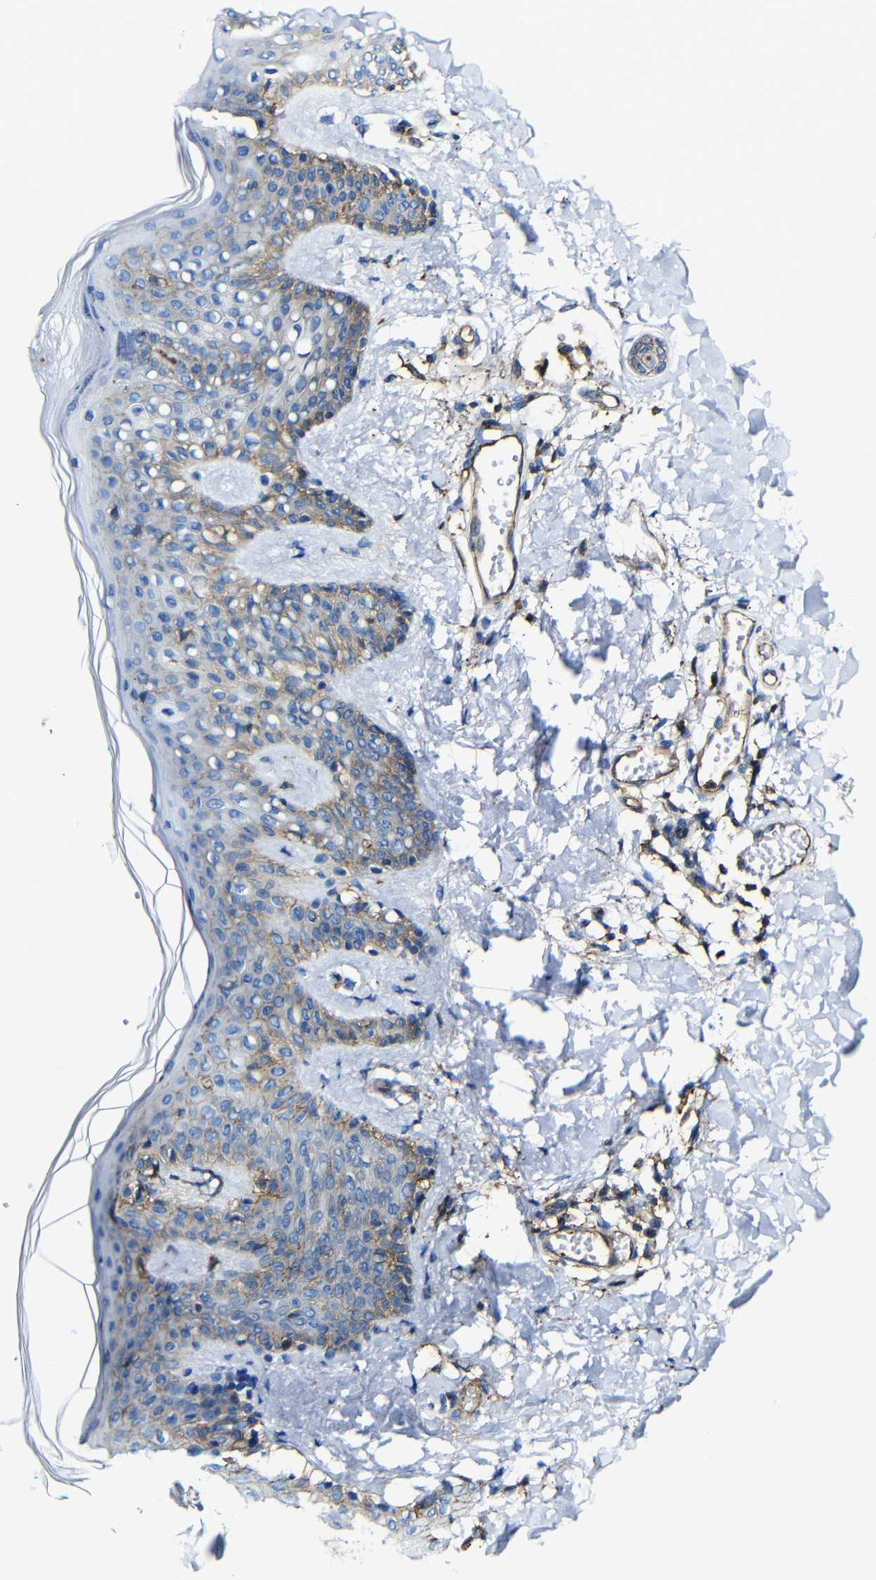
{"staining": {"intensity": "negative", "quantity": "none", "location": "none"}, "tissue": "skin", "cell_type": "Fibroblasts", "image_type": "normal", "snomed": [{"axis": "morphology", "description": "Normal tissue, NOS"}, {"axis": "topography", "description": "Skin"}], "caption": "Normal skin was stained to show a protein in brown. There is no significant expression in fibroblasts. (Stains: DAB (3,3'-diaminobenzidine) IHC with hematoxylin counter stain, Microscopy: brightfield microscopy at high magnification).", "gene": "MSN", "patient": {"sex": "male", "age": 16}}